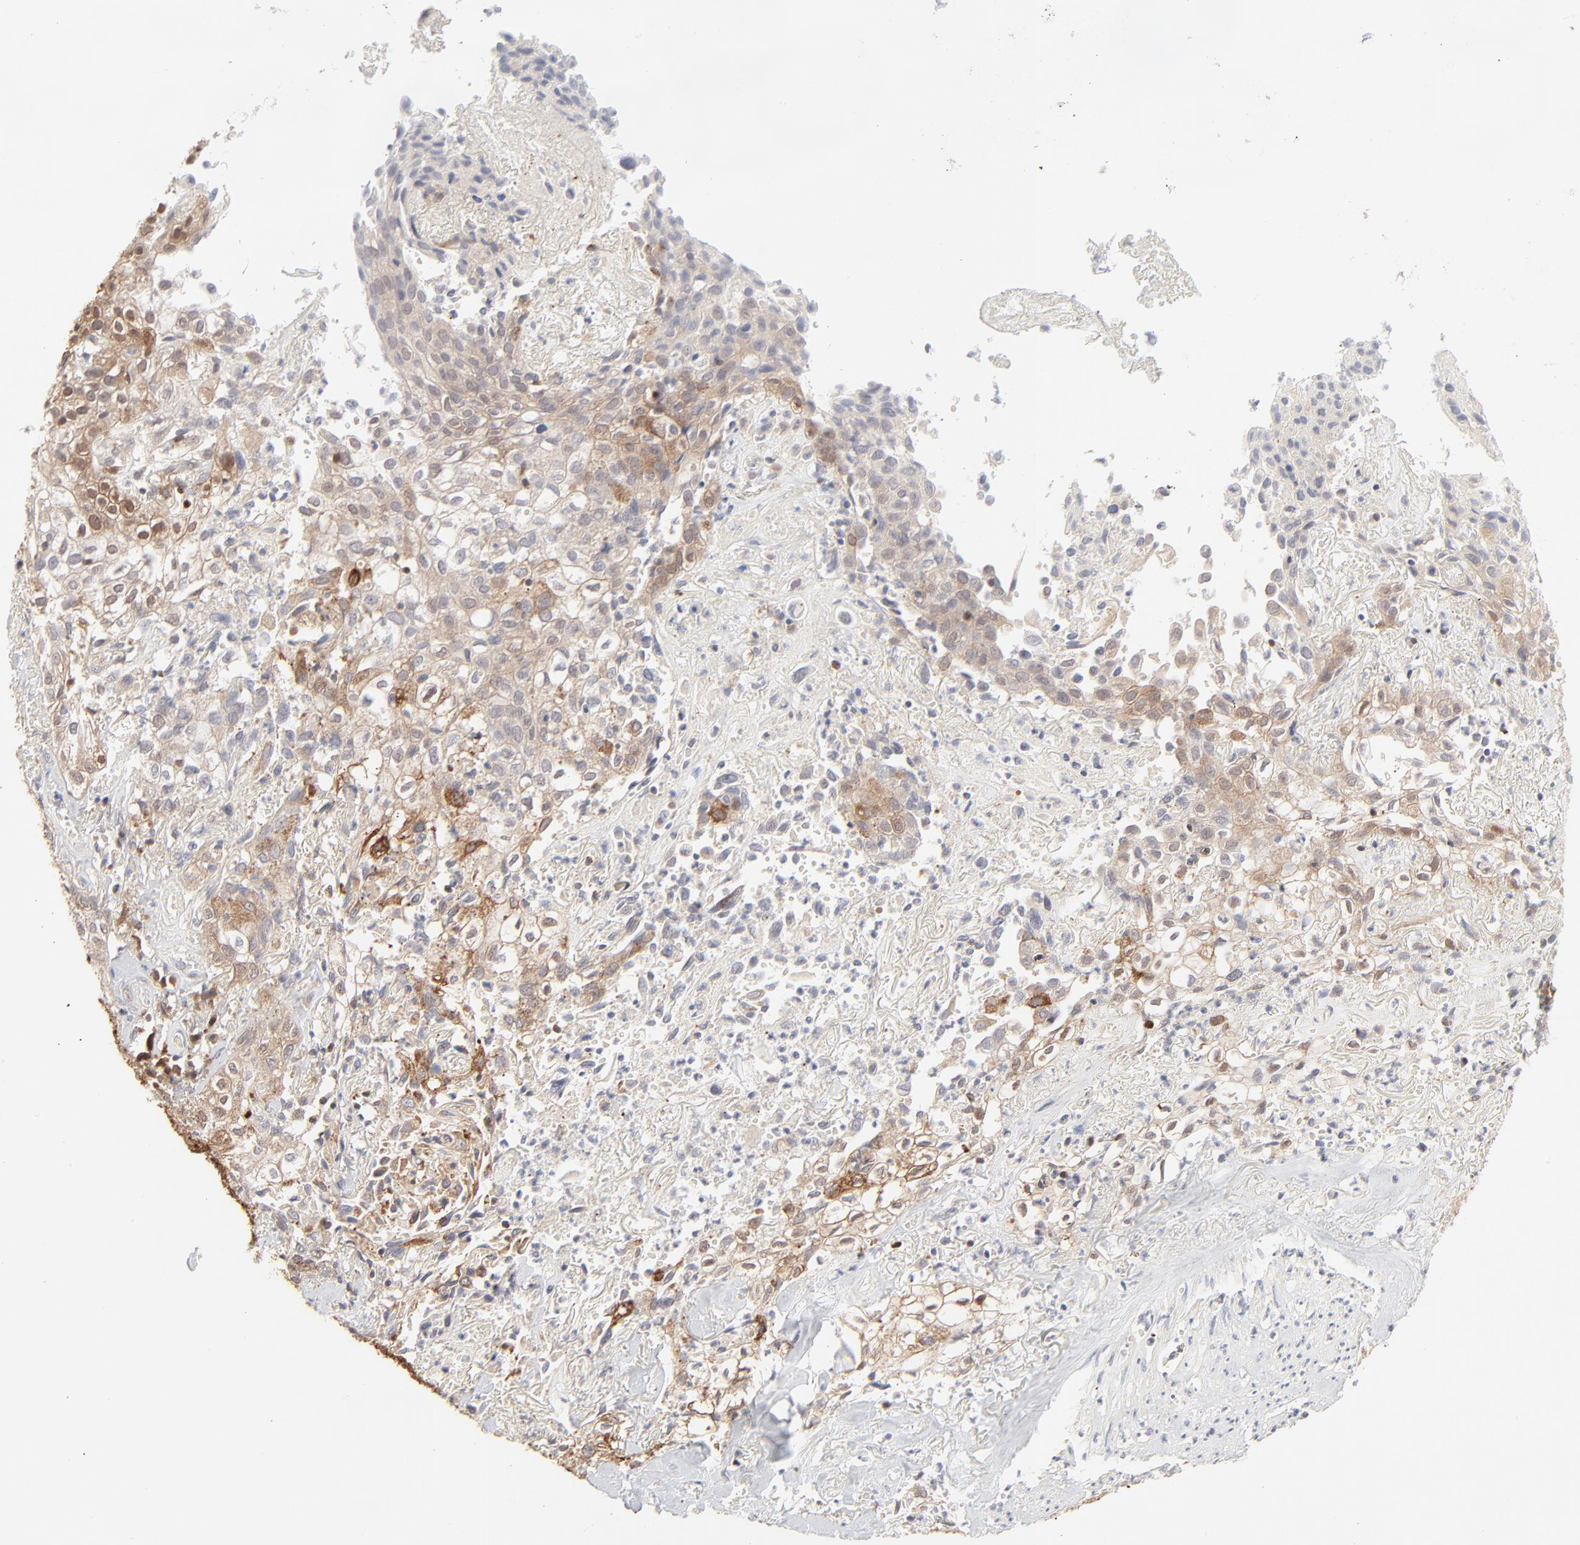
{"staining": {"intensity": "strong", "quantity": ">75%", "location": "cytoplasmic/membranous"}, "tissue": "skin cancer", "cell_type": "Tumor cells", "image_type": "cancer", "snomed": [{"axis": "morphology", "description": "Squamous cell carcinoma, NOS"}, {"axis": "topography", "description": "Skin"}], "caption": "This micrograph reveals immunohistochemistry staining of squamous cell carcinoma (skin), with high strong cytoplasmic/membranous positivity in about >75% of tumor cells.", "gene": "CDK6", "patient": {"sex": "male", "age": 65}}